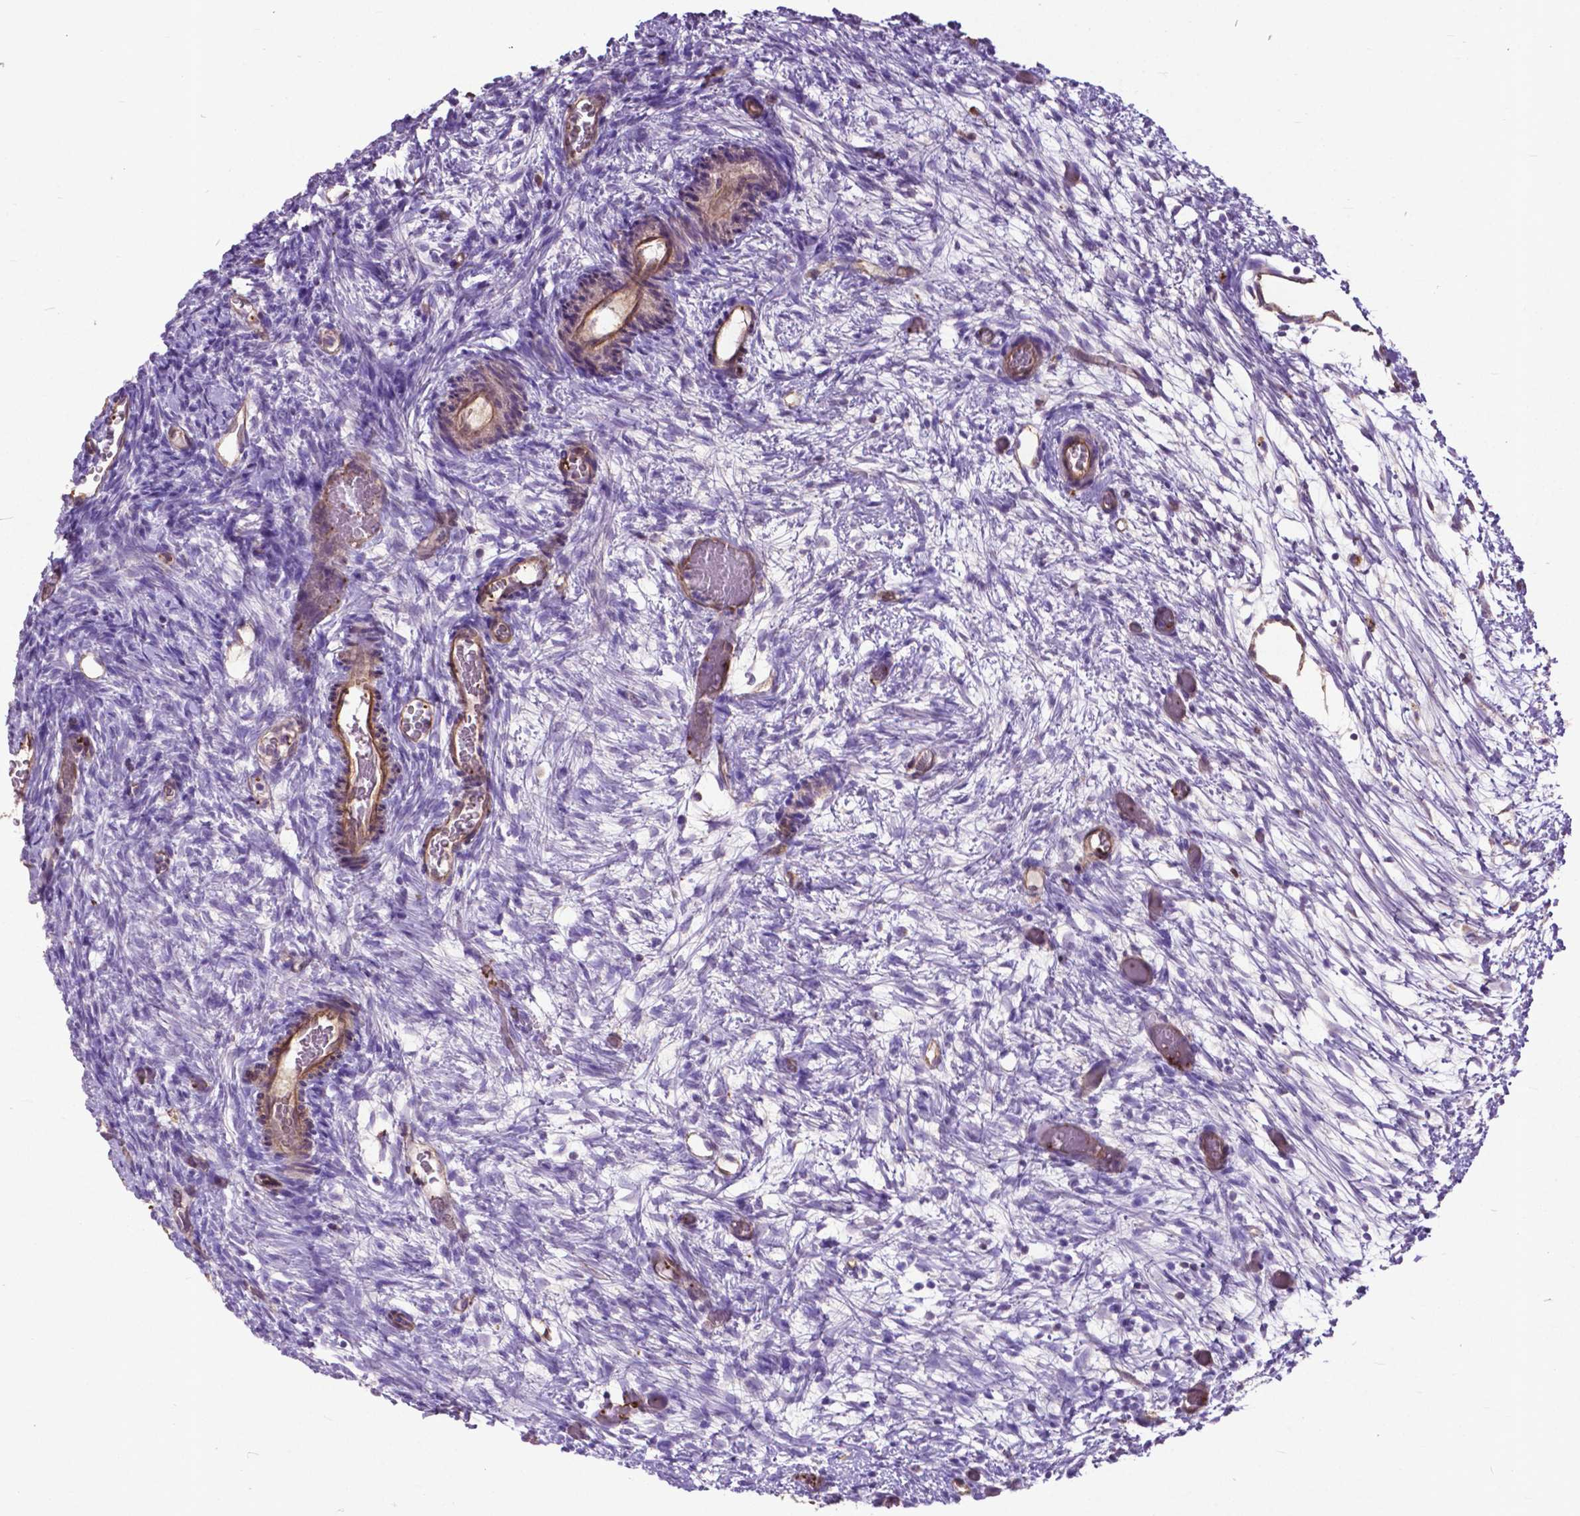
{"staining": {"intensity": "negative", "quantity": "none", "location": "none"}, "tissue": "ovary", "cell_type": "Ovarian stroma cells", "image_type": "normal", "snomed": [{"axis": "morphology", "description": "Normal tissue, NOS"}, {"axis": "topography", "description": "Ovary"}], "caption": "IHC micrograph of normal human ovary stained for a protein (brown), which demonstrates no expression in ovarian stroma cells. (DAB (3,3'-diaminobenzidine) immunohistochemistry (IHC) visualized using brightfield microscopy, high magnification).", "gene": "PDLIM1", "patient": {"sex": "female", "age": 39}}